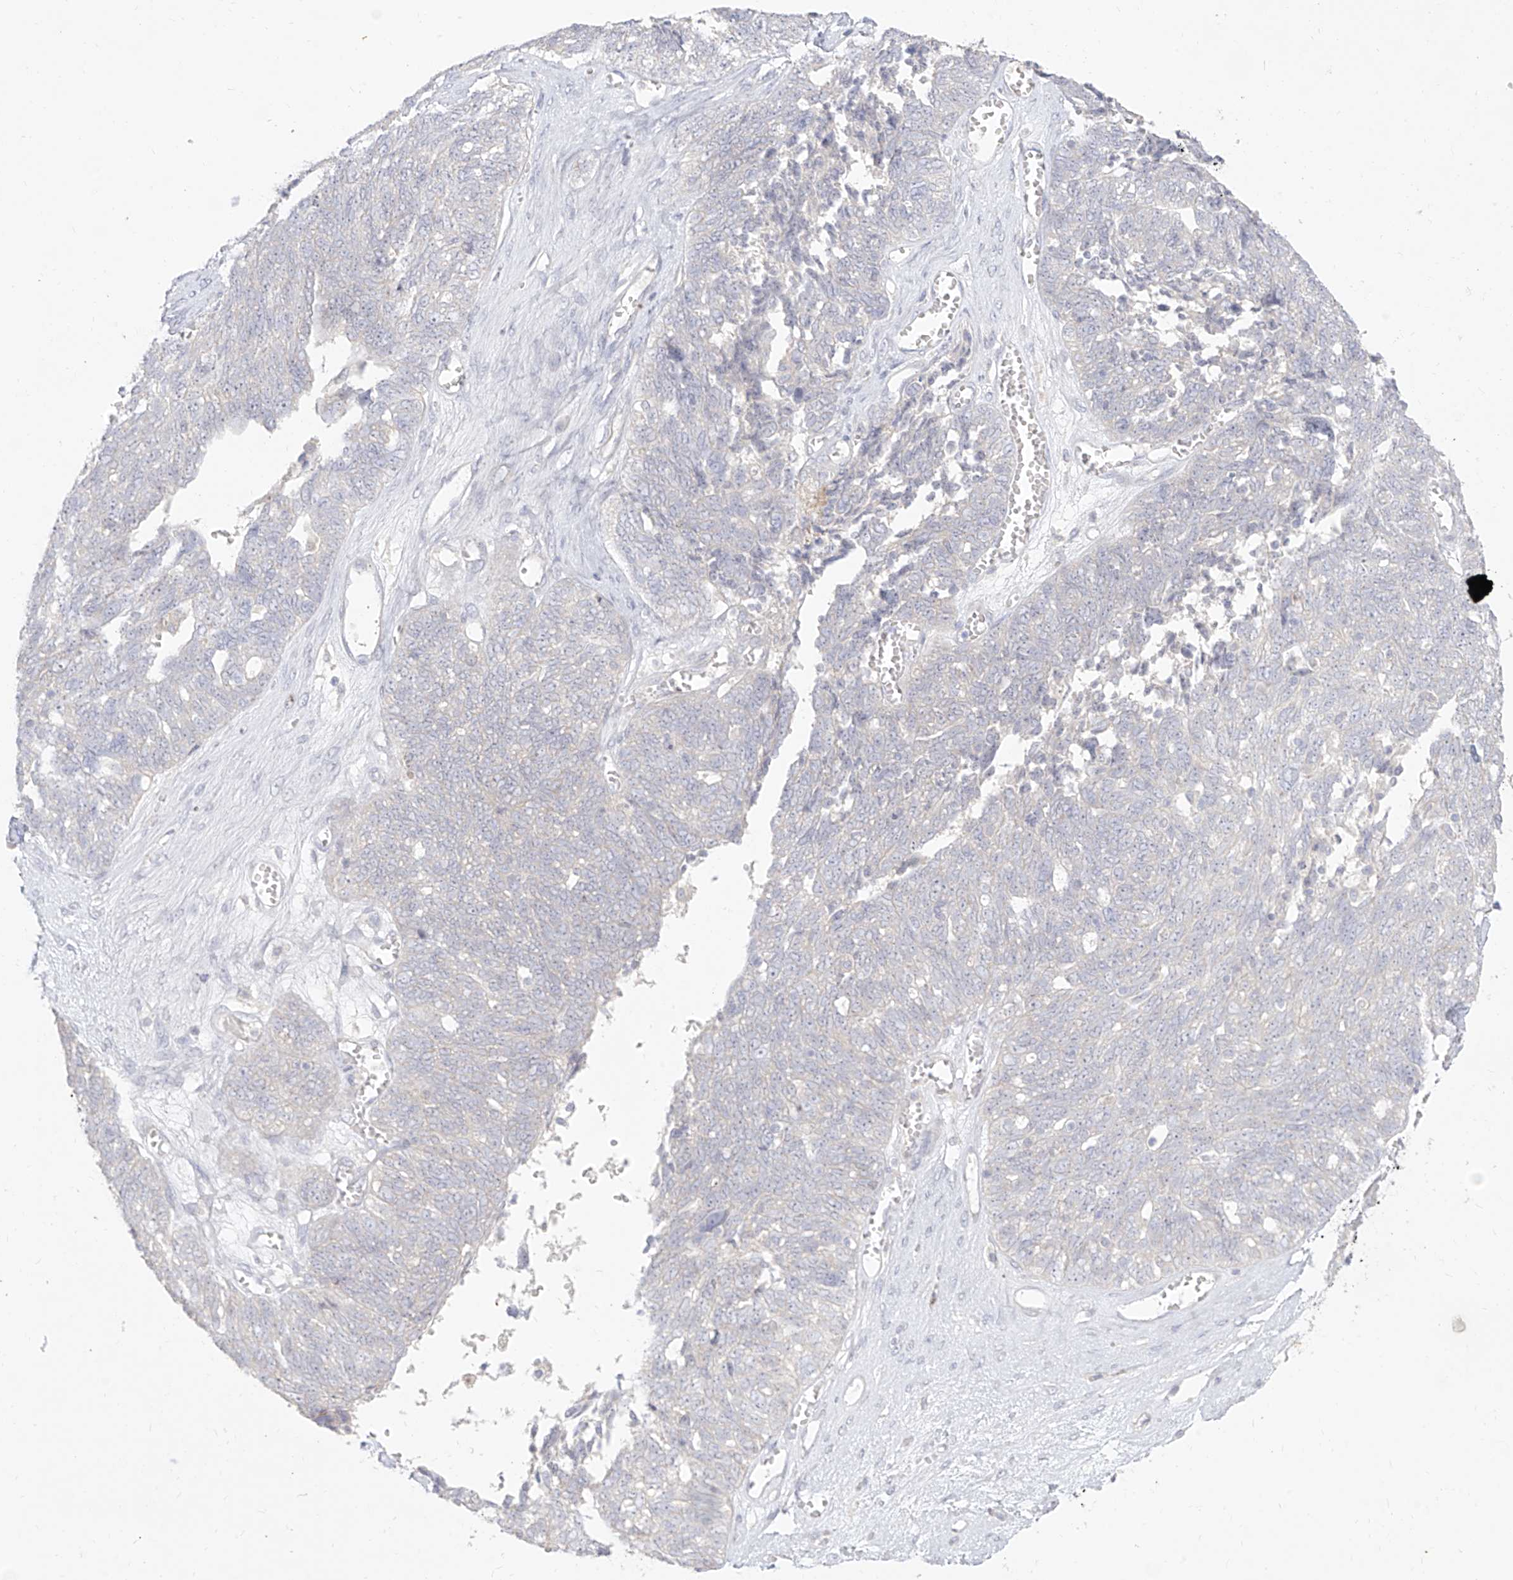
{"staining": {"intensity": "negative", "quantity": "none", "location": "none"}, "tissue": "ovarian cancer", "cell_type": "Tumor cells", "image_type": "cancer", "snomed": [{"axis": "morphology", "description": "Cystadenocarcinoma, serous, NOS"}, {"axis": "topography", "description": "Ovary"}], "caption": "This histopathology image is of ovarian serous cystadenocarcinoma stained with immunohistochemistry (IHC) to label a protein in brown with the nuclei are counter-stained blue. There is no staining in tumor cells.", "gene": "ARHGEF40", "patient": {"sex": "female", "age": 79}}